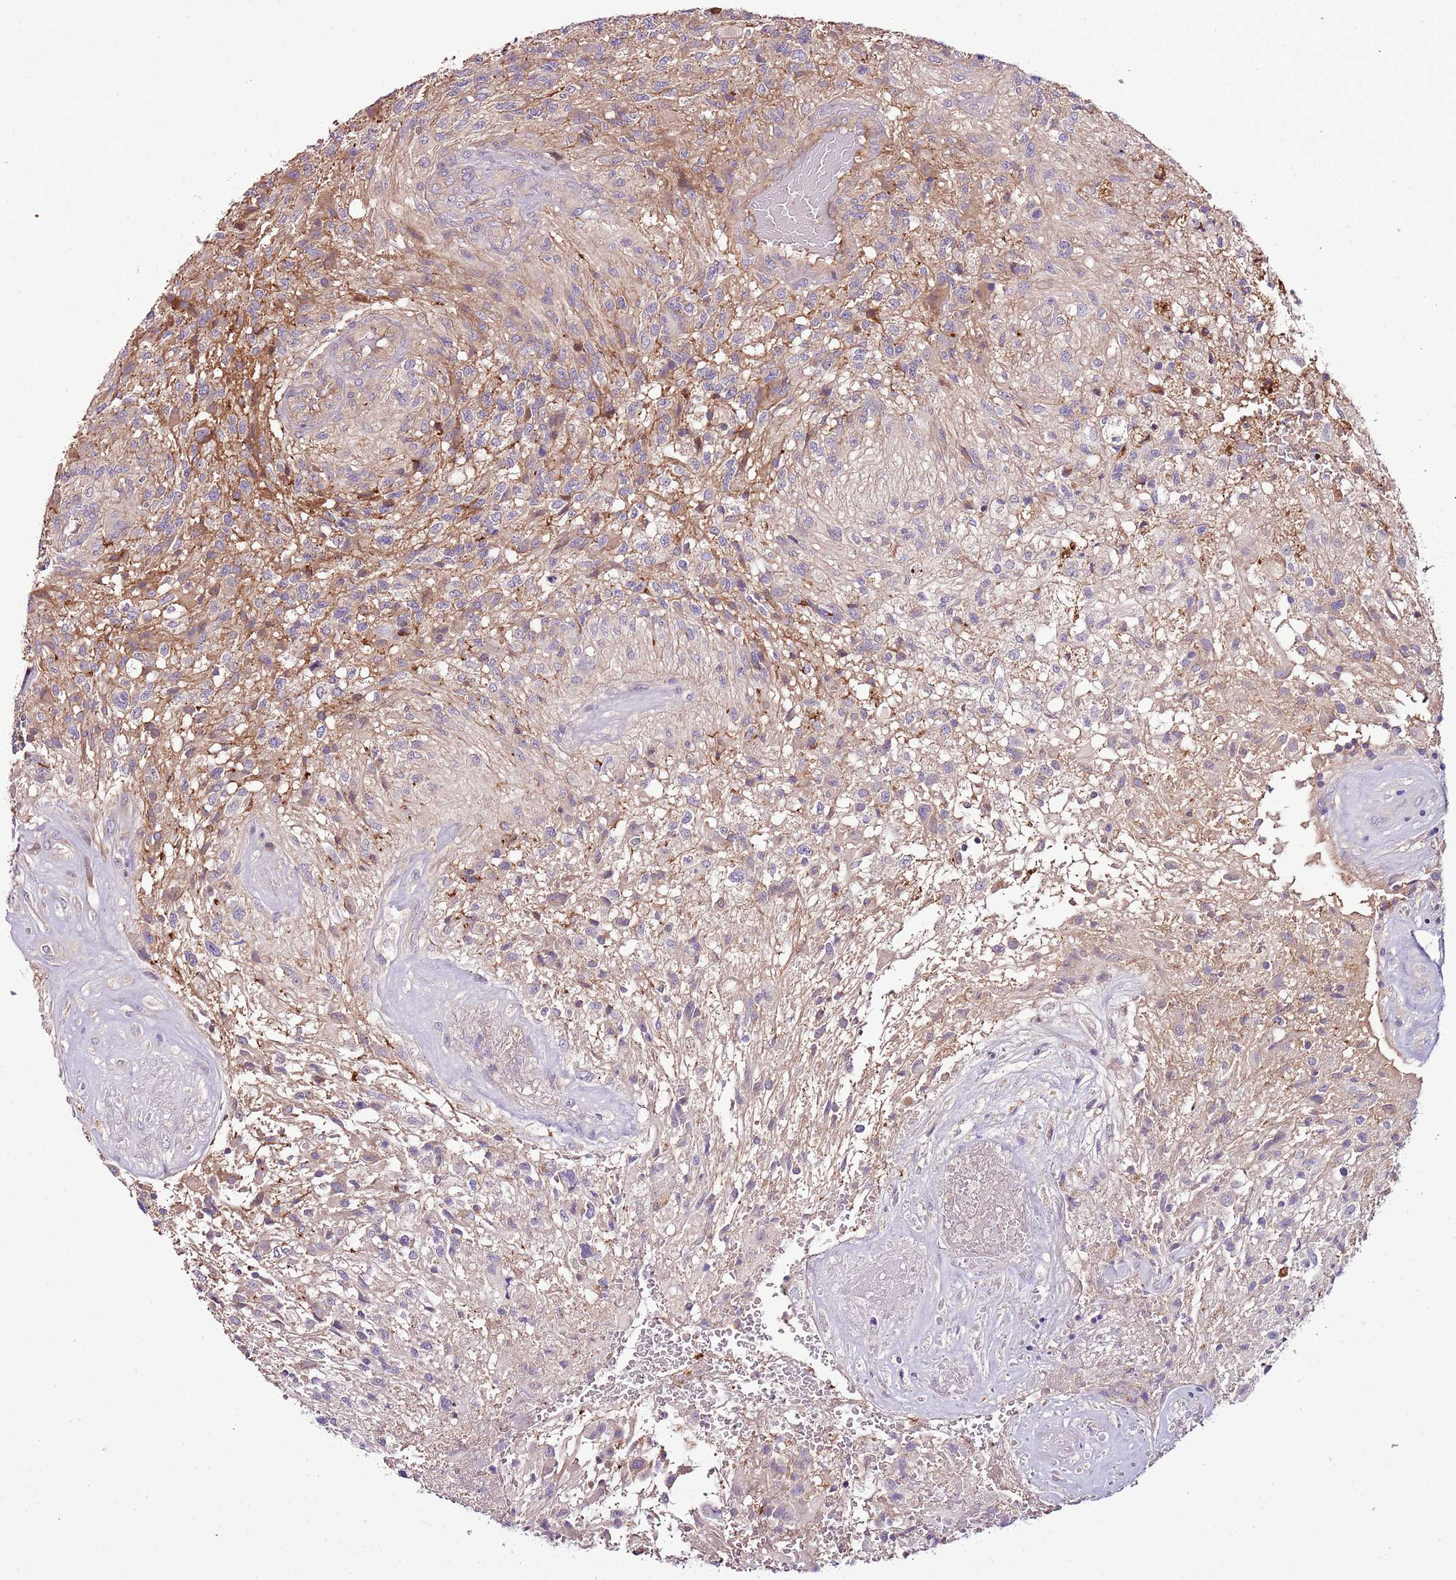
{"staining": {"intensity": "negative", "quantity": "none", "location": "none"}, "tissue": "glioma", "cell_type": "Tumor cells", "image_type": "cancer", "snomed": [{"axis": "morphology", "description": "Glioma, malignant, High grade"}, {"axis": "topography", "description": "Brain"}], "caption": "Tumor cells show no significant expression in glioma.", "gene": "DENR", "patient": {"sex": "male", "age": 56}}